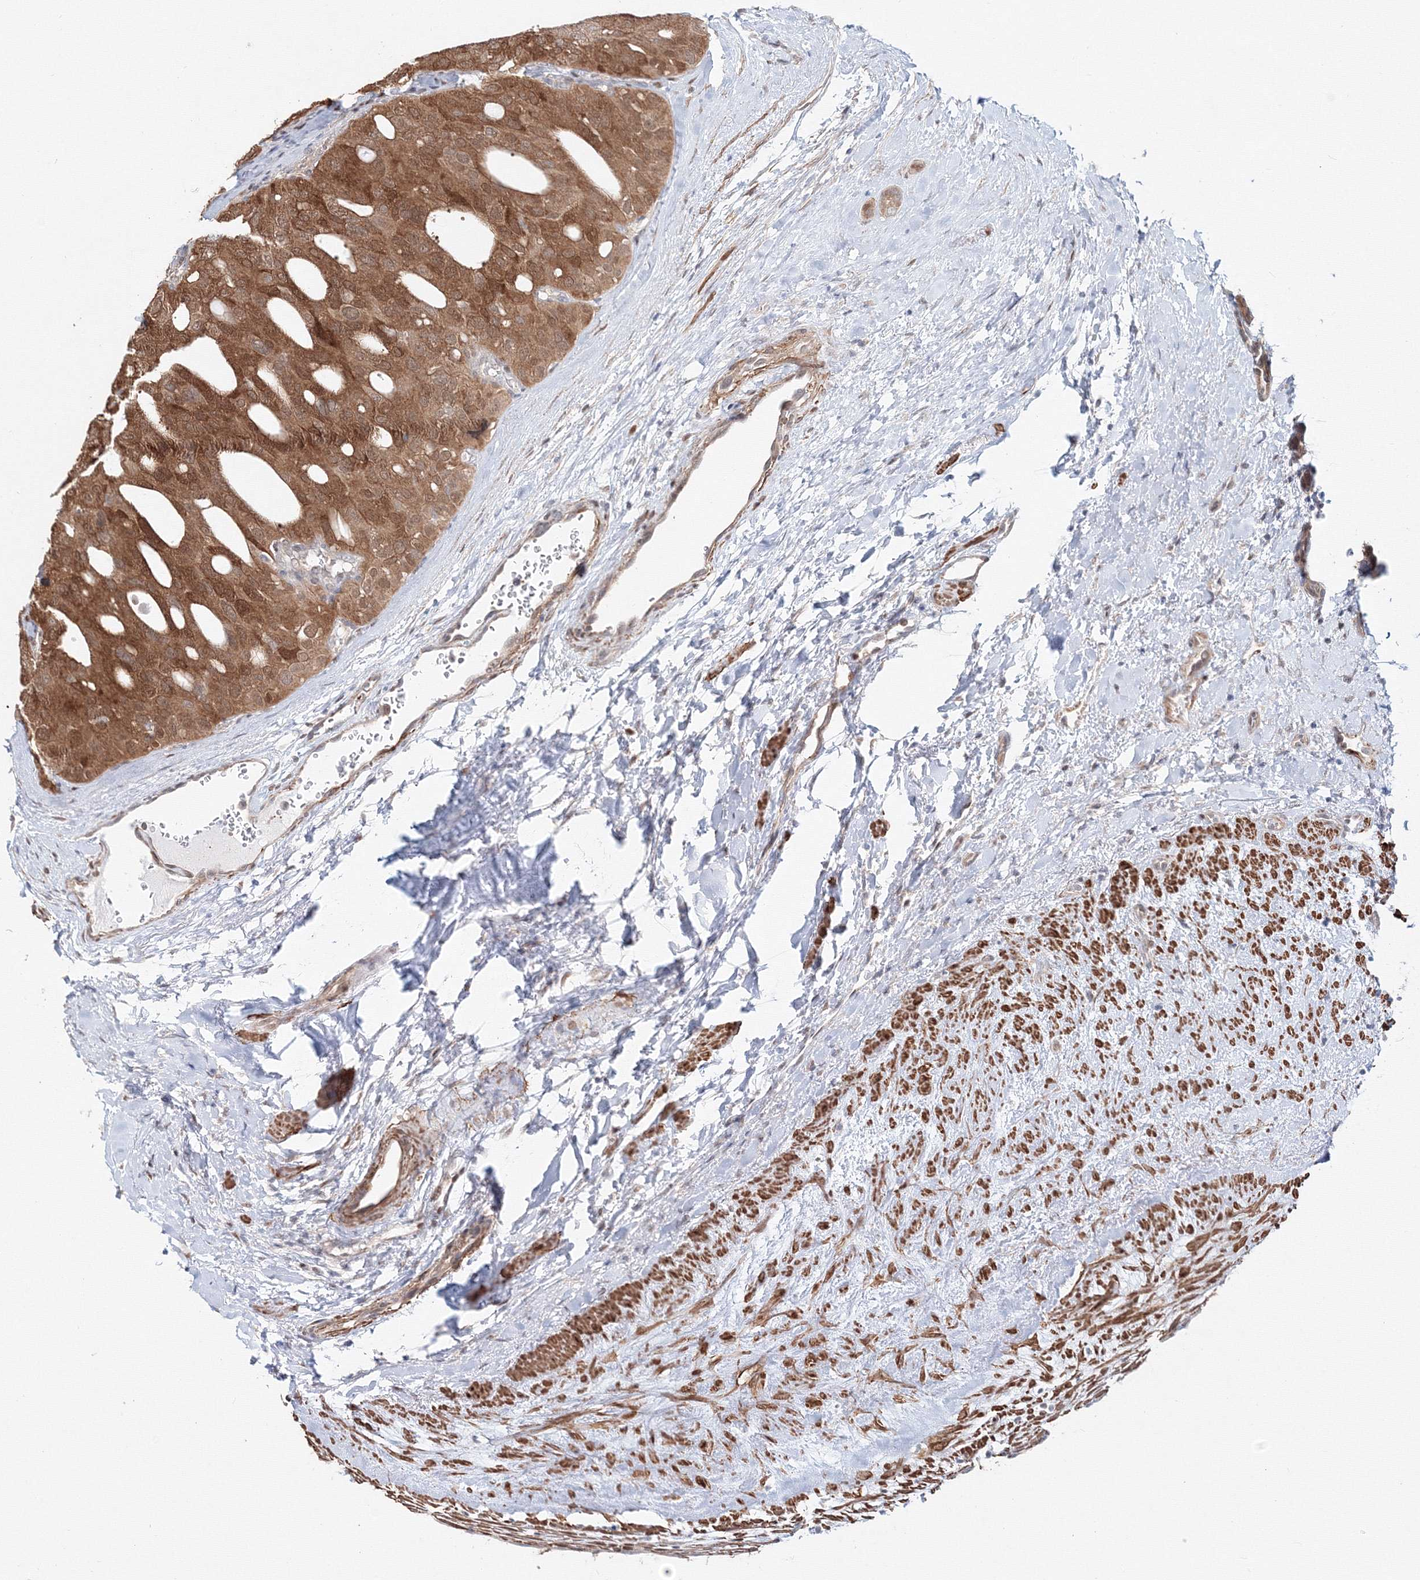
{"staining": {"intensity": "moderate", "quantity": ">75%", "location": "cytoplasmic/membranous"}, "tissue": "thyroid cancer", "cell_type": "Tumor cells", "image_type": "cancer", "snomed": [{"axis": "morphology", "description": "Follicular adenoma carcinoma, NOS"}, {"axis": "topography", "description": "Thyroid gland"}], "caption": "A micrograph of thyroid cancer stained for a protein reveals moderate cytoplasmic/membranous brown staining in tumor cells.", "gene": "ARHGAP21", "patient": {"sex": "male", "age": 75}}